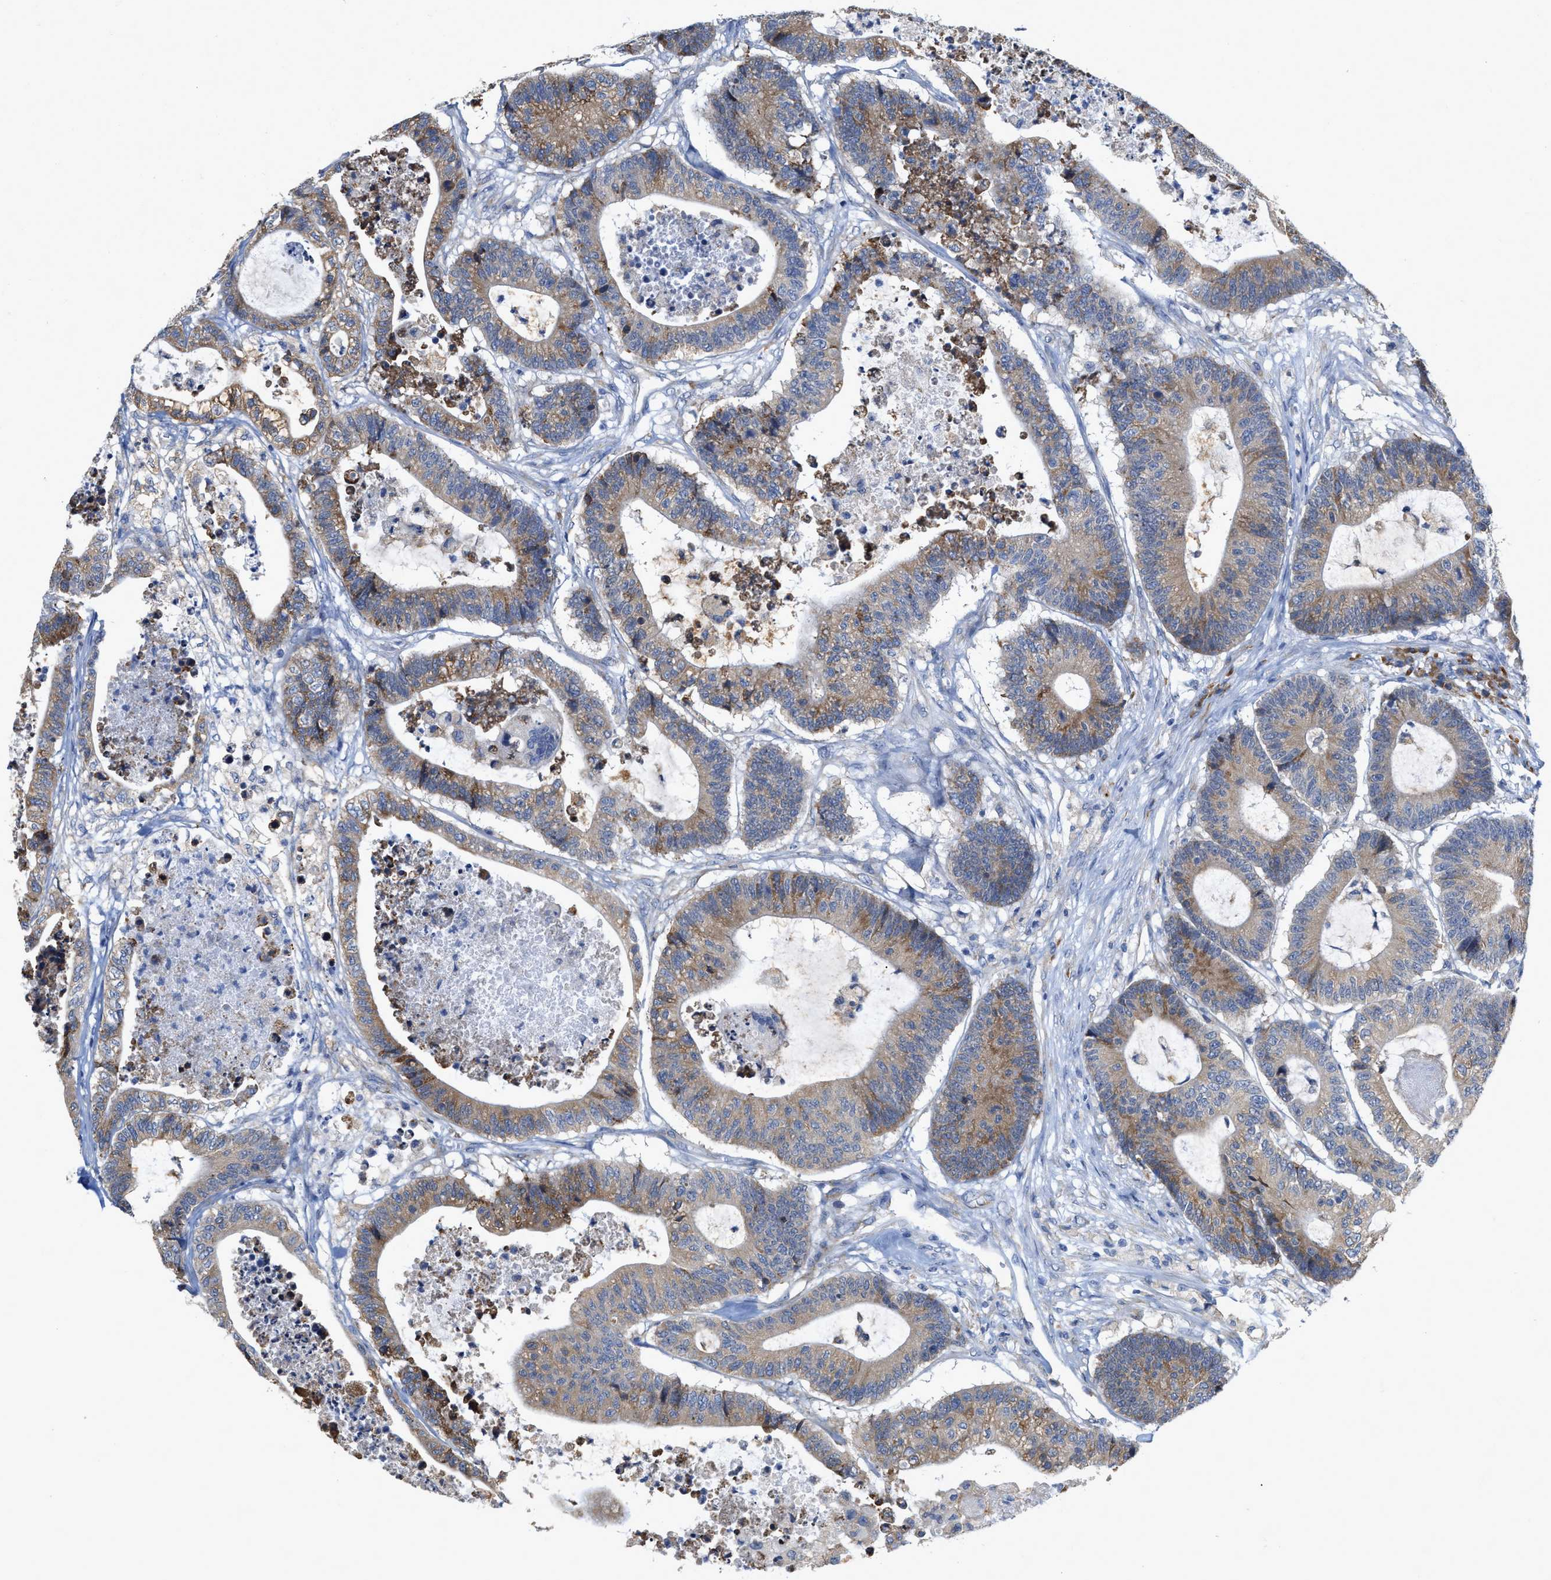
{"staining": {"intensity": "moderate", "quantity": ">75%", "location": "cytoplasmic/membranous"}, "tissue": "colorectal cancer", "cell_type": "Tumor cells", "image_type": "cancer", "snomed": [{"axis": "morphology", "description": "Adenocarcinoma, NOS"}, {"axis": "topography", "description": "Colon"}], "caption": "A medium amount of moderate cytoplasmic/membranous staining is seen in about >75% of tumor cells in colorectal cancer (adenocarcinoma) tissue.", "gene": "RYR2", "patient": {"sex": "female", "age": 84}}